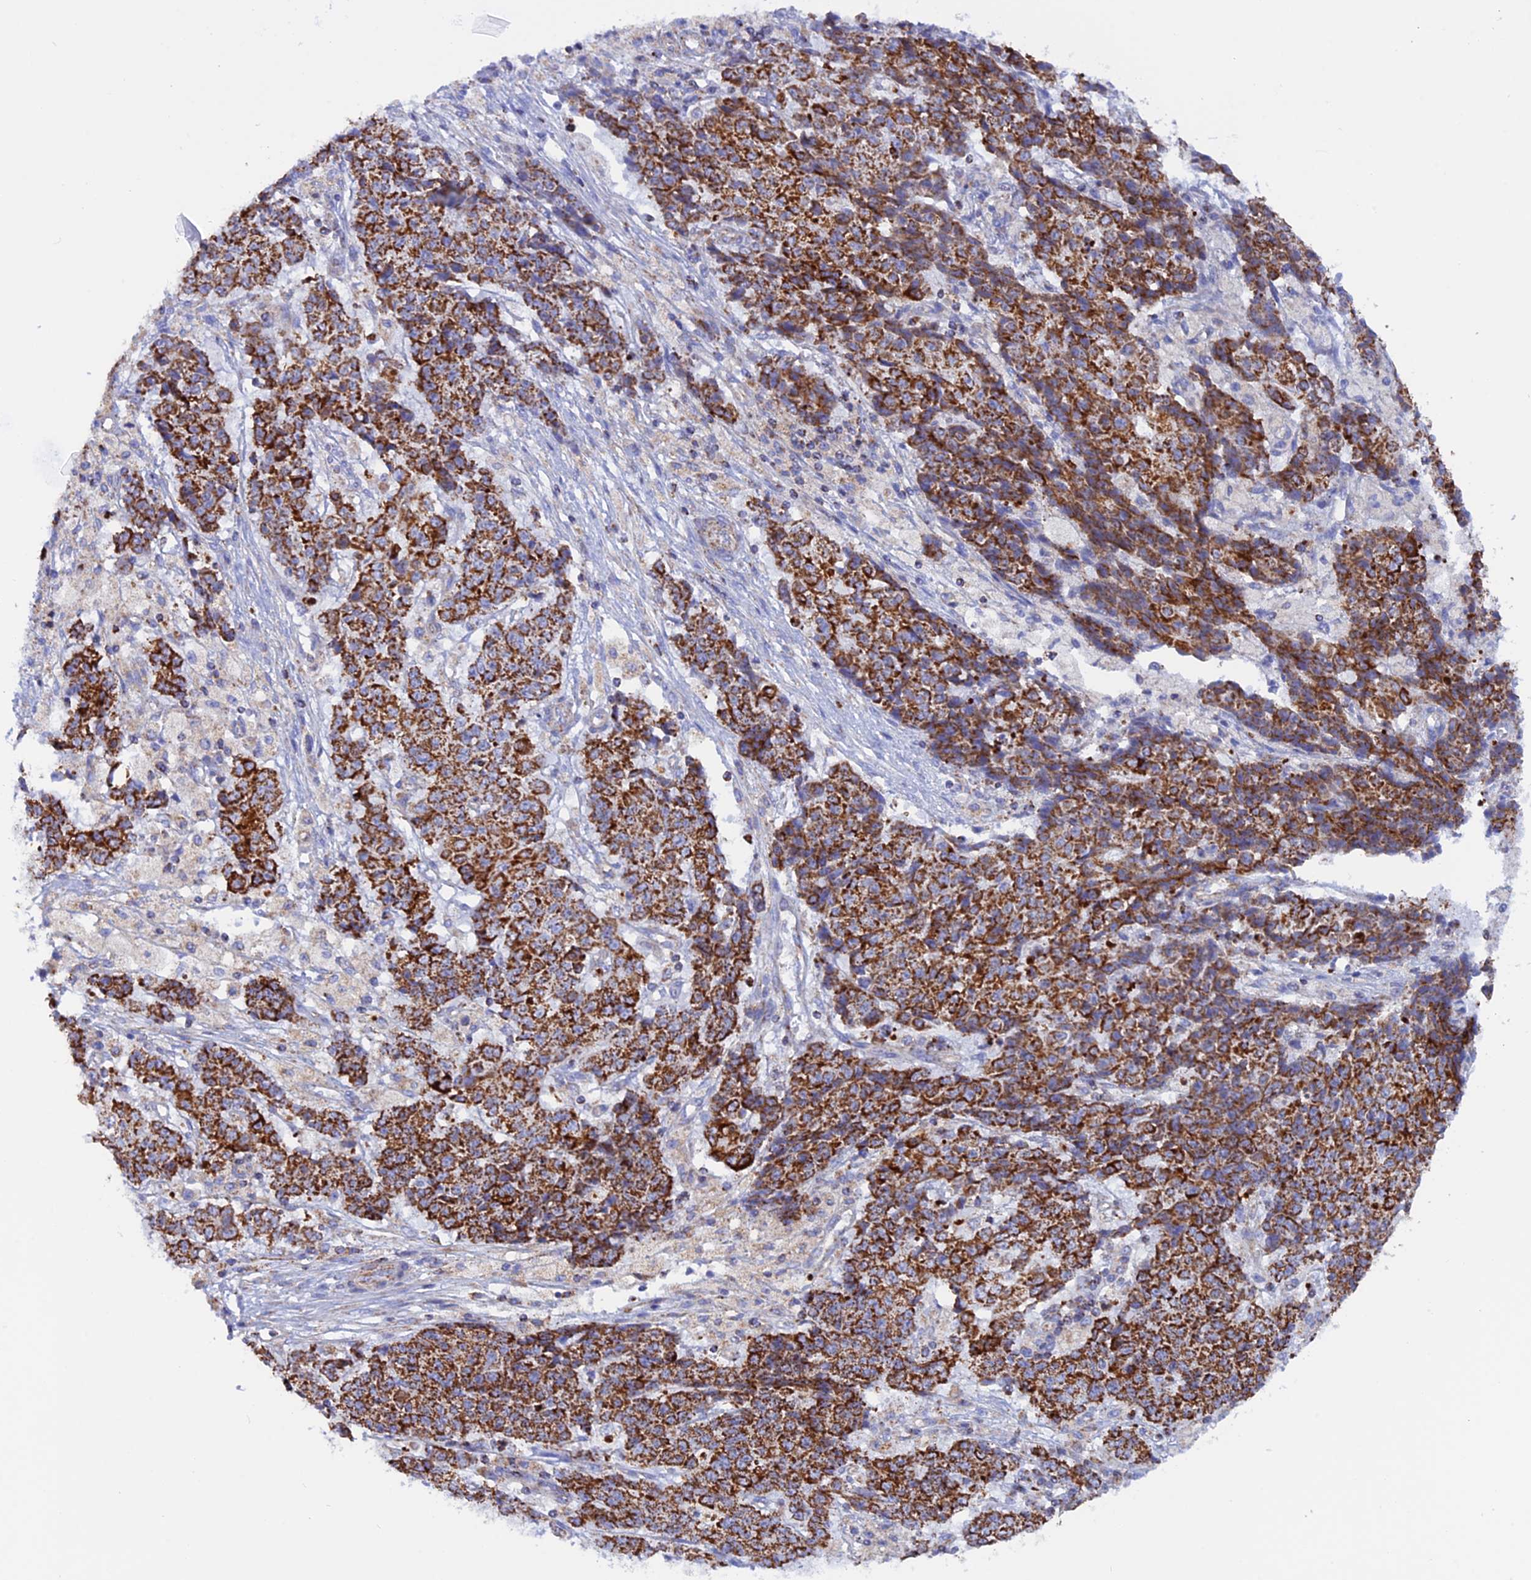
{"staining": {"intensity": "strong", "quantity": ">75%", "location": "cytoplasmic/membranous"}, "tissue": "ovarian cancer", "cell_type": "Tumor cells", "image_type": "cancer", "snomed": [{"axis": "morphology", "description": "Carcinoma, endometroid"}, {"axis": "topography", "description": "Ovary"}], "caption": "This is a photomicrograph of immunohistochemistry (IHC) staining of ovarian cancer, which shows strong positivity in the cytoplasmic/membranous of tumor cells.", "gene": "GCDH", "patient": {"sex": "female", "age": 42}}